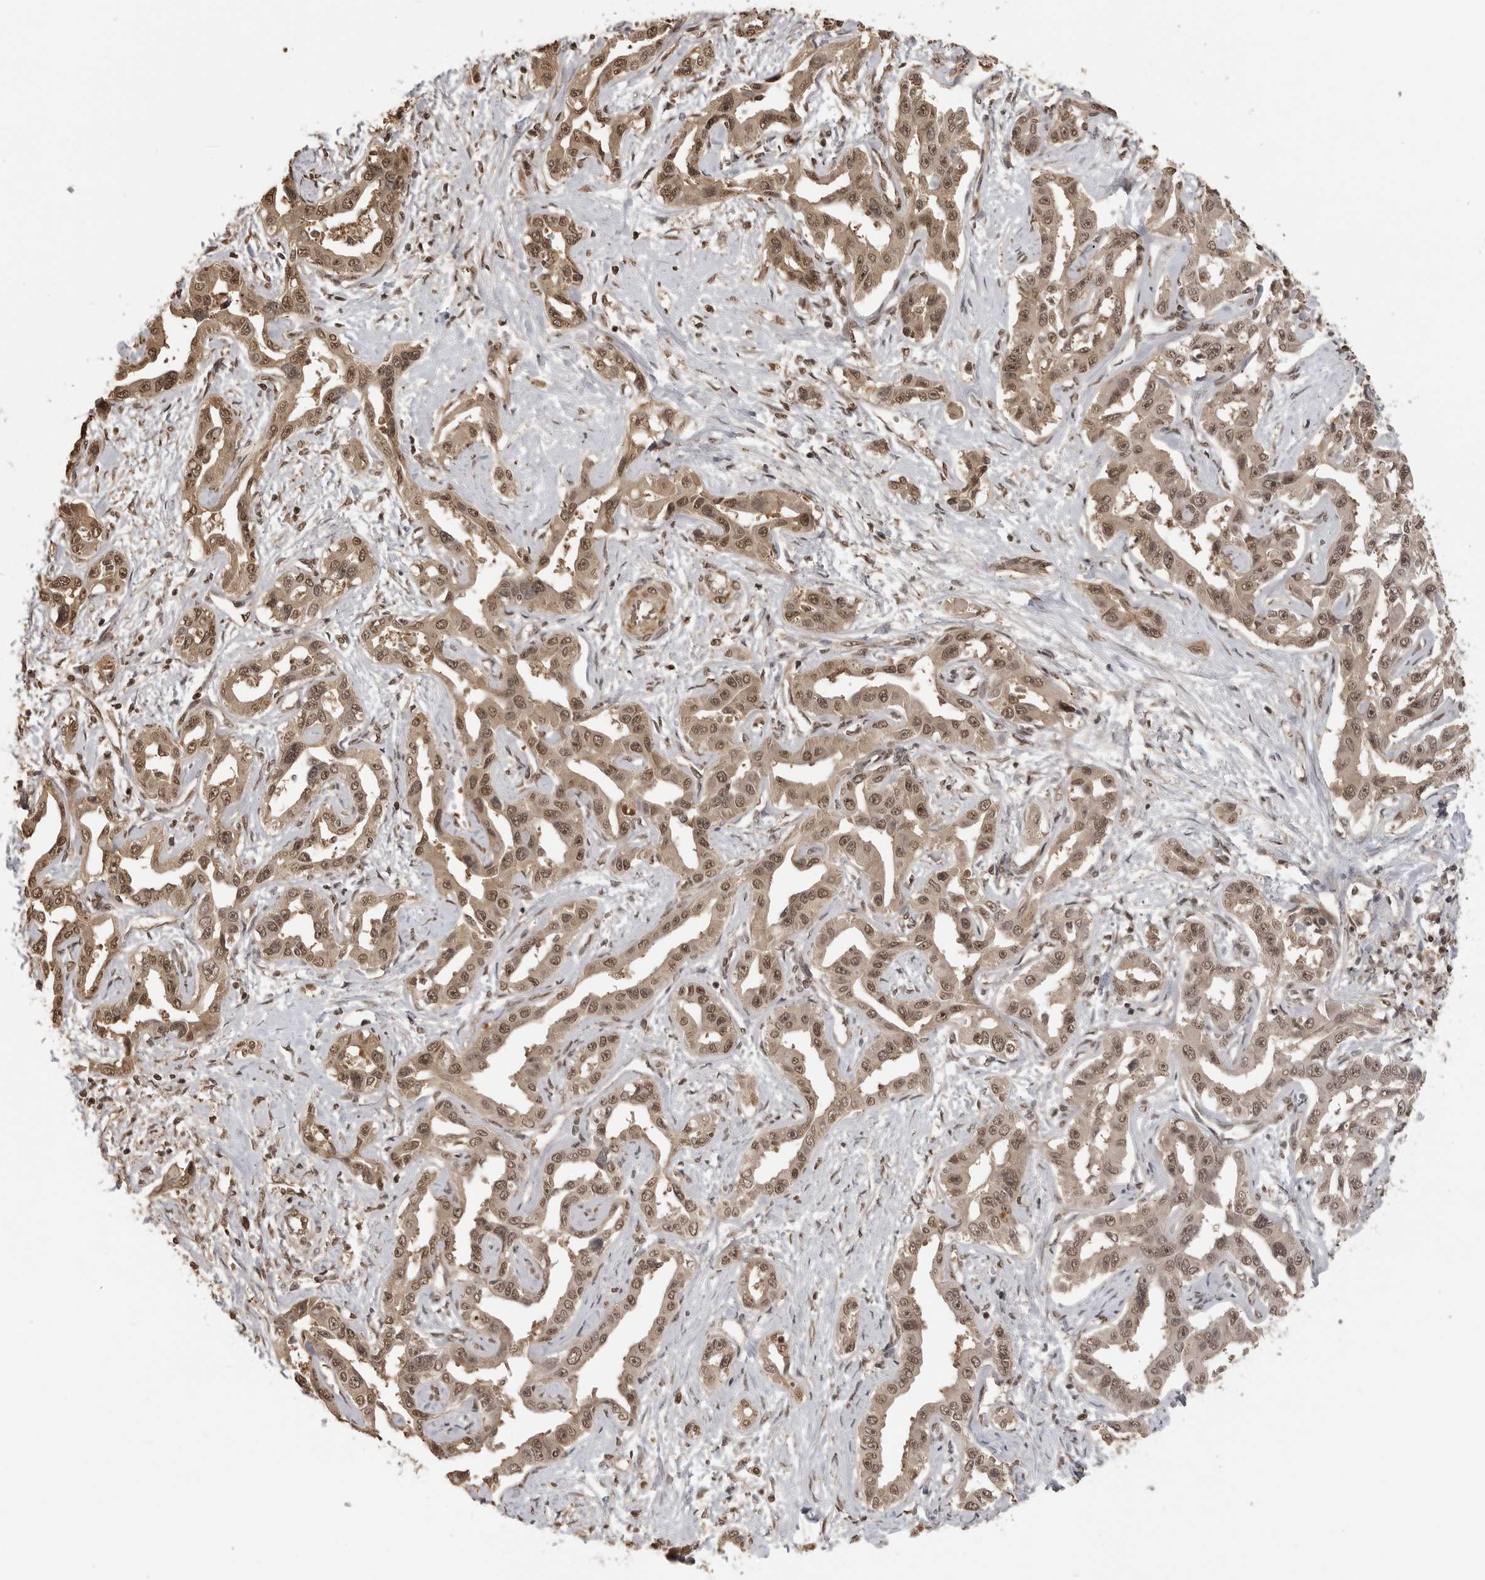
{"staining": {"intensity": "moderate", "quantity": ">75%", "location": "cytoplasmic/membranous,nuclear"}, "tissue": "liver cancer", "cell_type": "Tumor cells", "image_type": "cancer", "snomed": [{"axis": "morphology", "description": "Cholangiocarcinoma"}, {"axis": "topography", "description": "Liver"}], "caption": "Brown immunohistochemical staining in liver cholangiocarcinoma displays moderate cytoplasmic/membranous and nuclear staining in about >75% of tumor cells.", "gene": "CLOCK", "patient": {"sex": "male", "age": 59}}